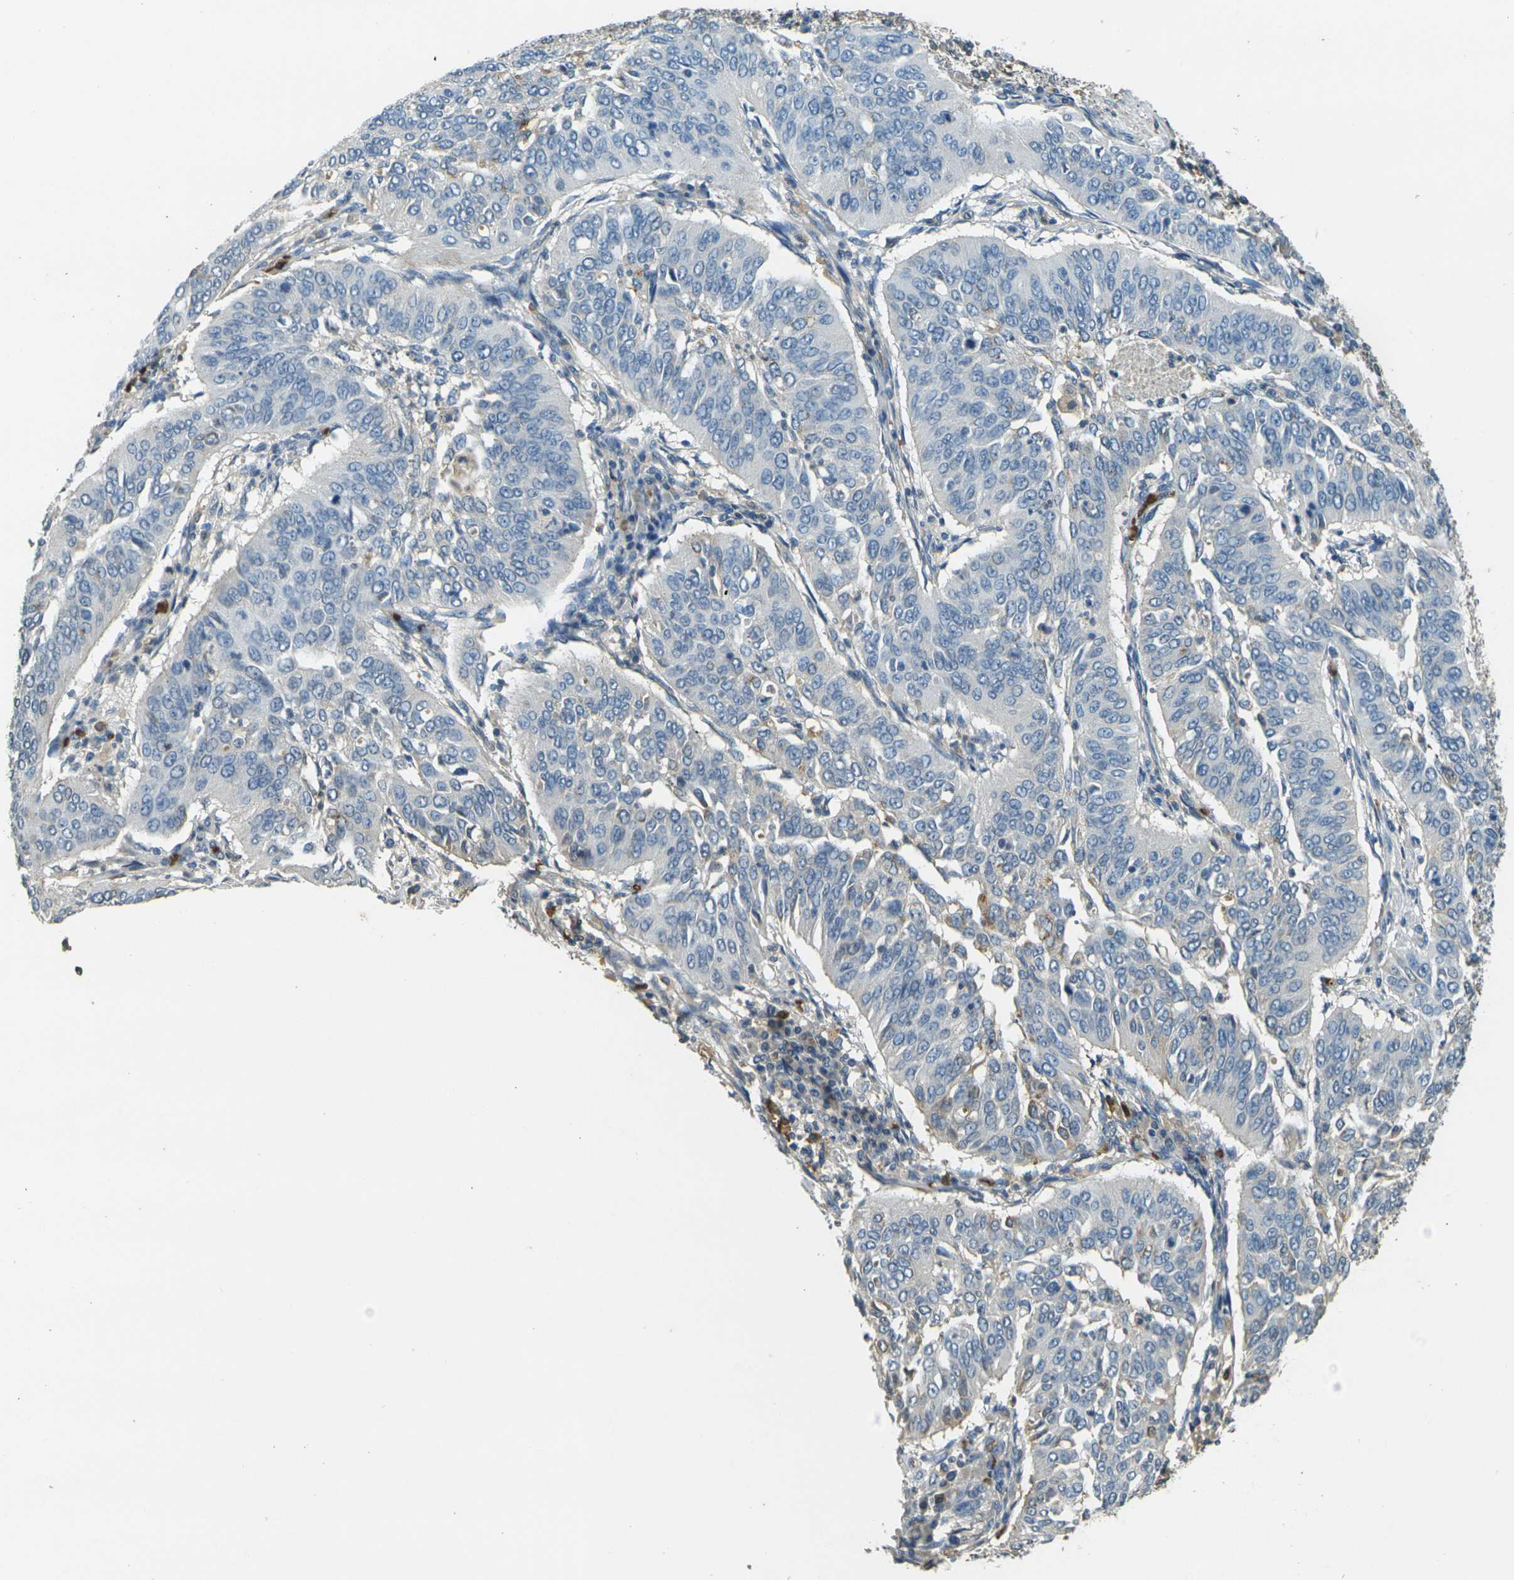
{"staining": {"intensity": "negative", "quantity": "none", "location": "none"}, "tissue": "cervical cancer", "cell_type": "Tumor cells", "image_type": "cancer", "snomed": [{"axis": "morphology", "description": "Normal tissue, NOS"}, {"axis": "morphology", "description": "Squamous cell carcinoma, NOS"}, {"axis": "topography", "description": "Cervix"}], "caption": "There is no significant staining in tumor cells of cervical cancer (squamous cell carcinoma).", "gene": "HBB", "patient": {"sex": "female", "age": 39}}